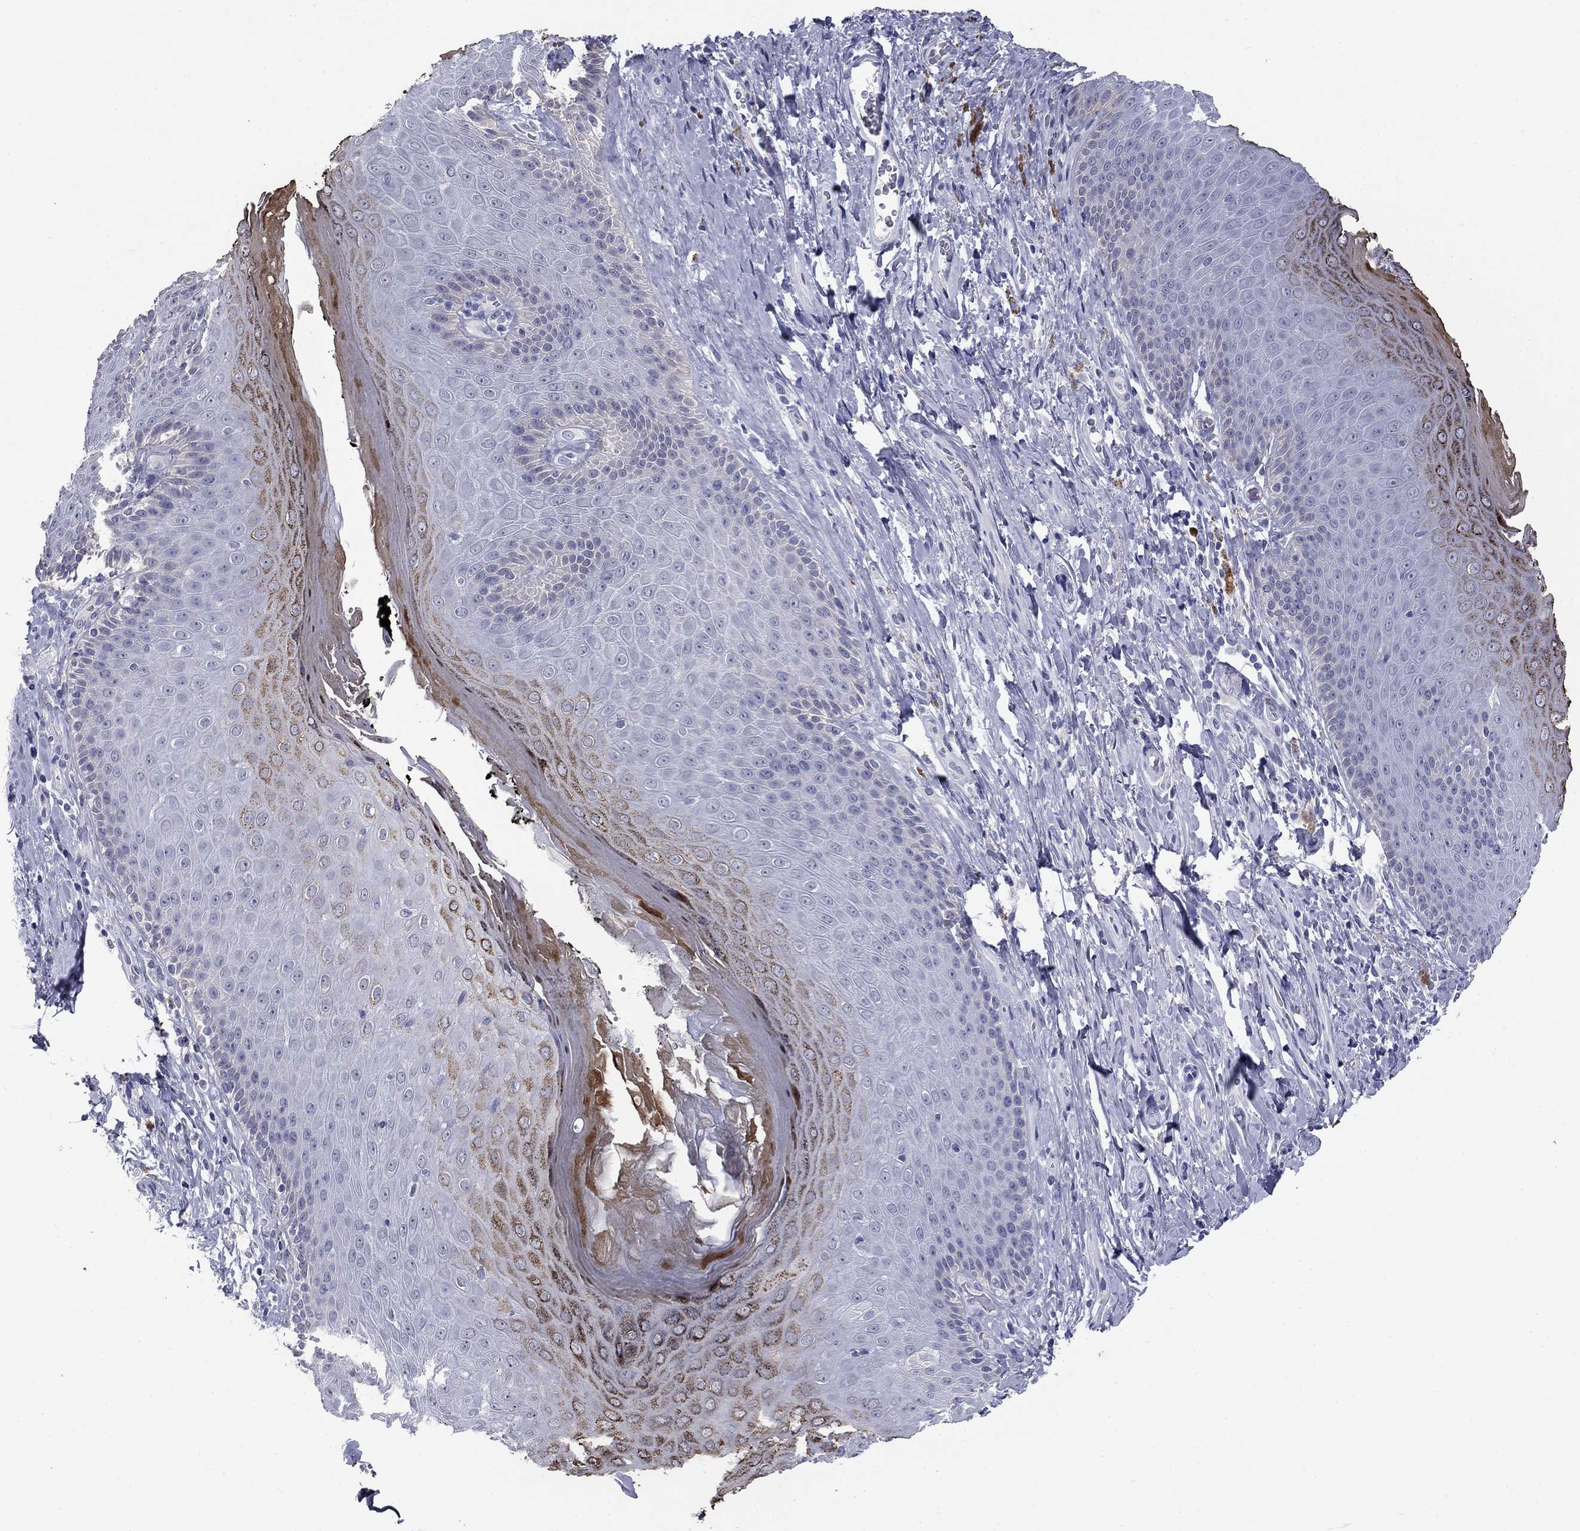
{"staining": {"intensity": "strong", "quantity": "<25%", "location": "cytoplasmic/membranous"}, "tissue": "skin", "cell_type": "Epidermal cells", "image_type": "normal", "snomed": [{"axis": "morphology", "description": "Normal tissue, NOS"}, {"axis": "topography", "description": "Skeletal muscle"}, {"axis": "topography", "description": "Anal"}, {"axis": "topography", "description": "Peripheral nerve tissue"}], "caption": "This image shows unremarkable skin stained with immunohistochemistry (IHC) to label a protein in brown. The cytoplasmic/membranous of epidermal cells show strong positivity for the protein. Nuclei are counter-stained blue.", "gene": "HAO1", "patient": {"sex": "male", "age": 53}}